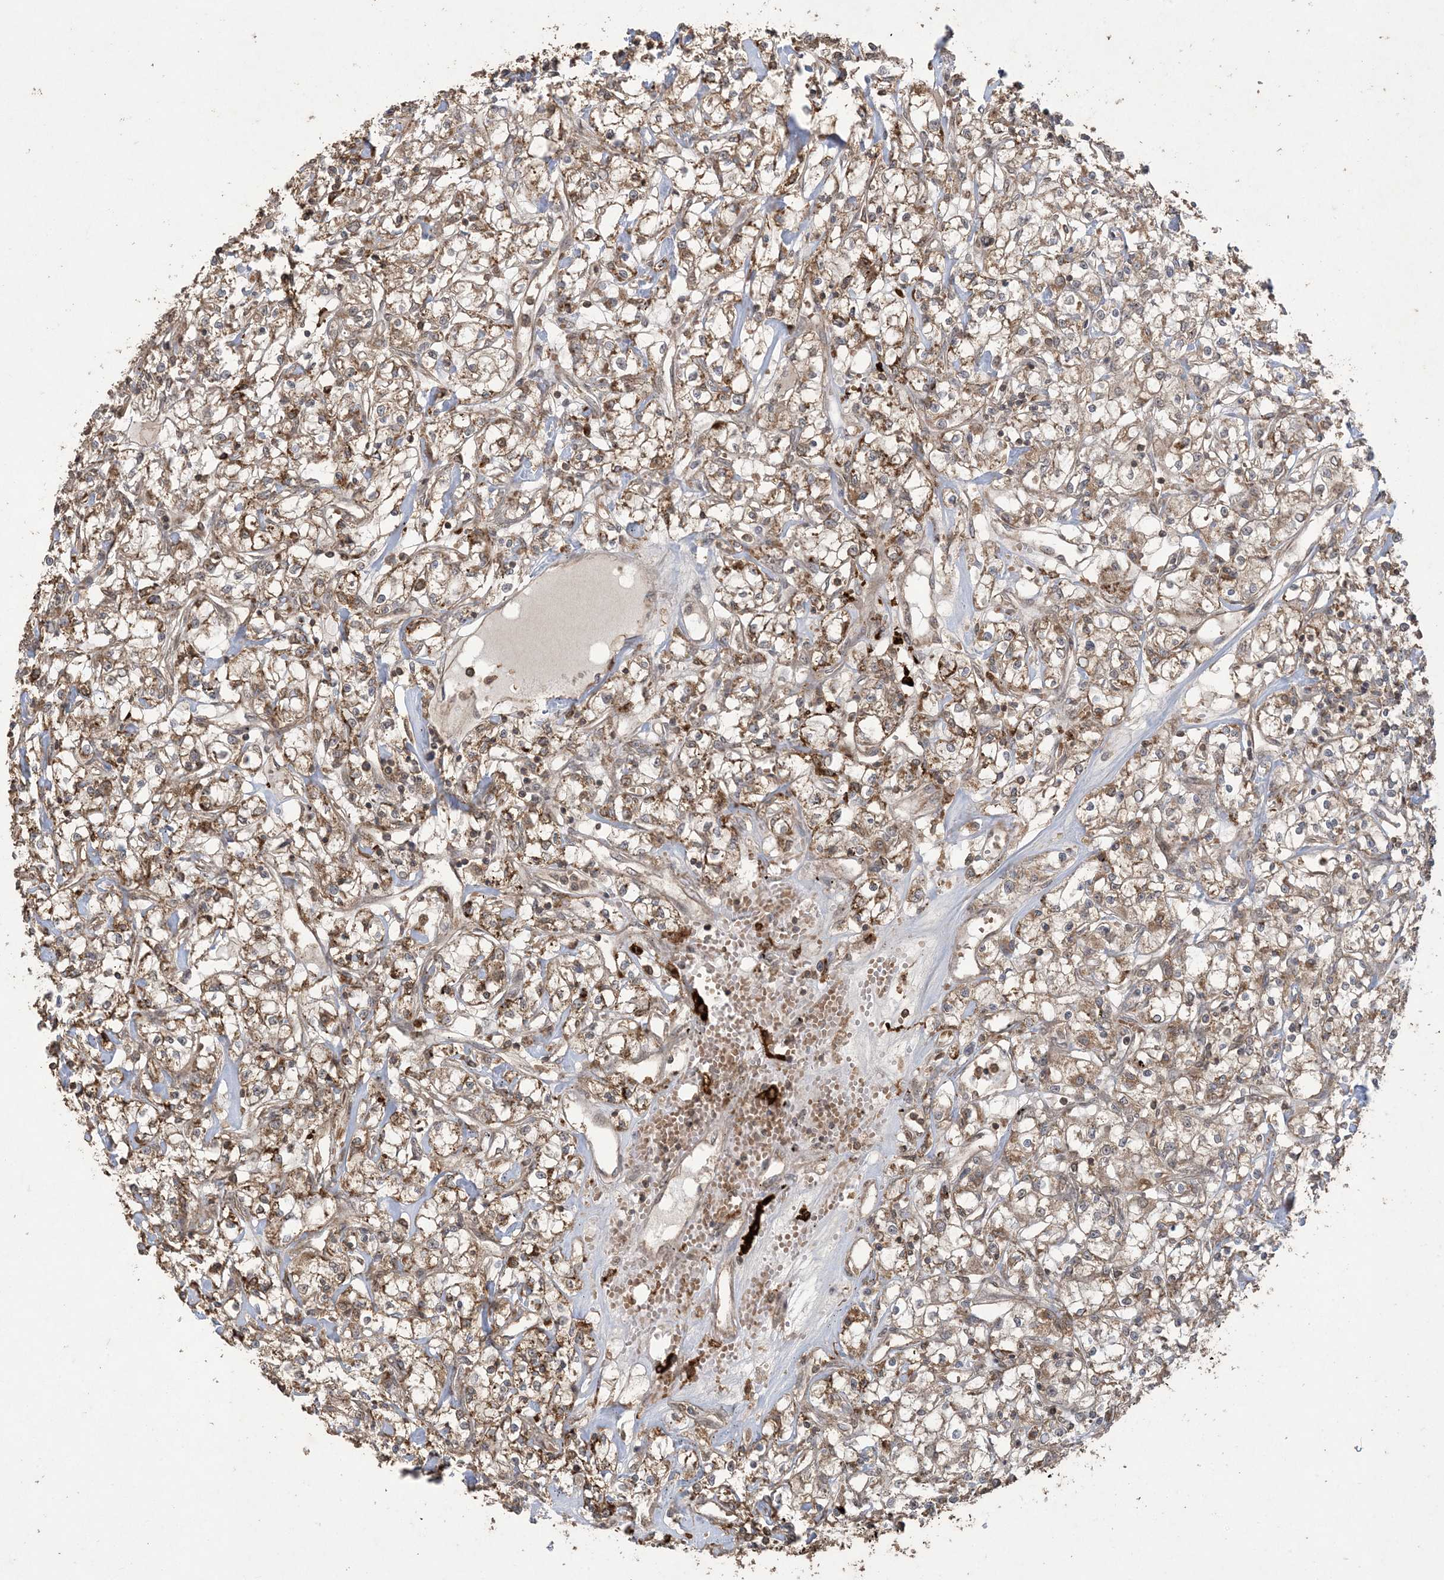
{"staining": {"intensity": "moderate", "quantity": ">75%", "location": "cytoplasmic/membranous"}, "tissue": "renal cancer", "cell_type": "Tumor cells", "image_type": "cancer", "snomed": [{"axis": "morphology", "description": "Adenocarcinoma, NOS"}, {"axis": "topography", "description": "Kidney"}], "caption": "Immunohistochemistry (IHC) micrograph of neoplastic tissue: renal adenocarcinoma stained using IHC demonstrates medium levels of moderate protein expression localized specifically in the cytoplasmic/membranous of tumor cells, appearing as a cytoplasmic/membranous brown color.", "gene": "EFCAB8", "patient": {"sex": "female", "age": 59}}